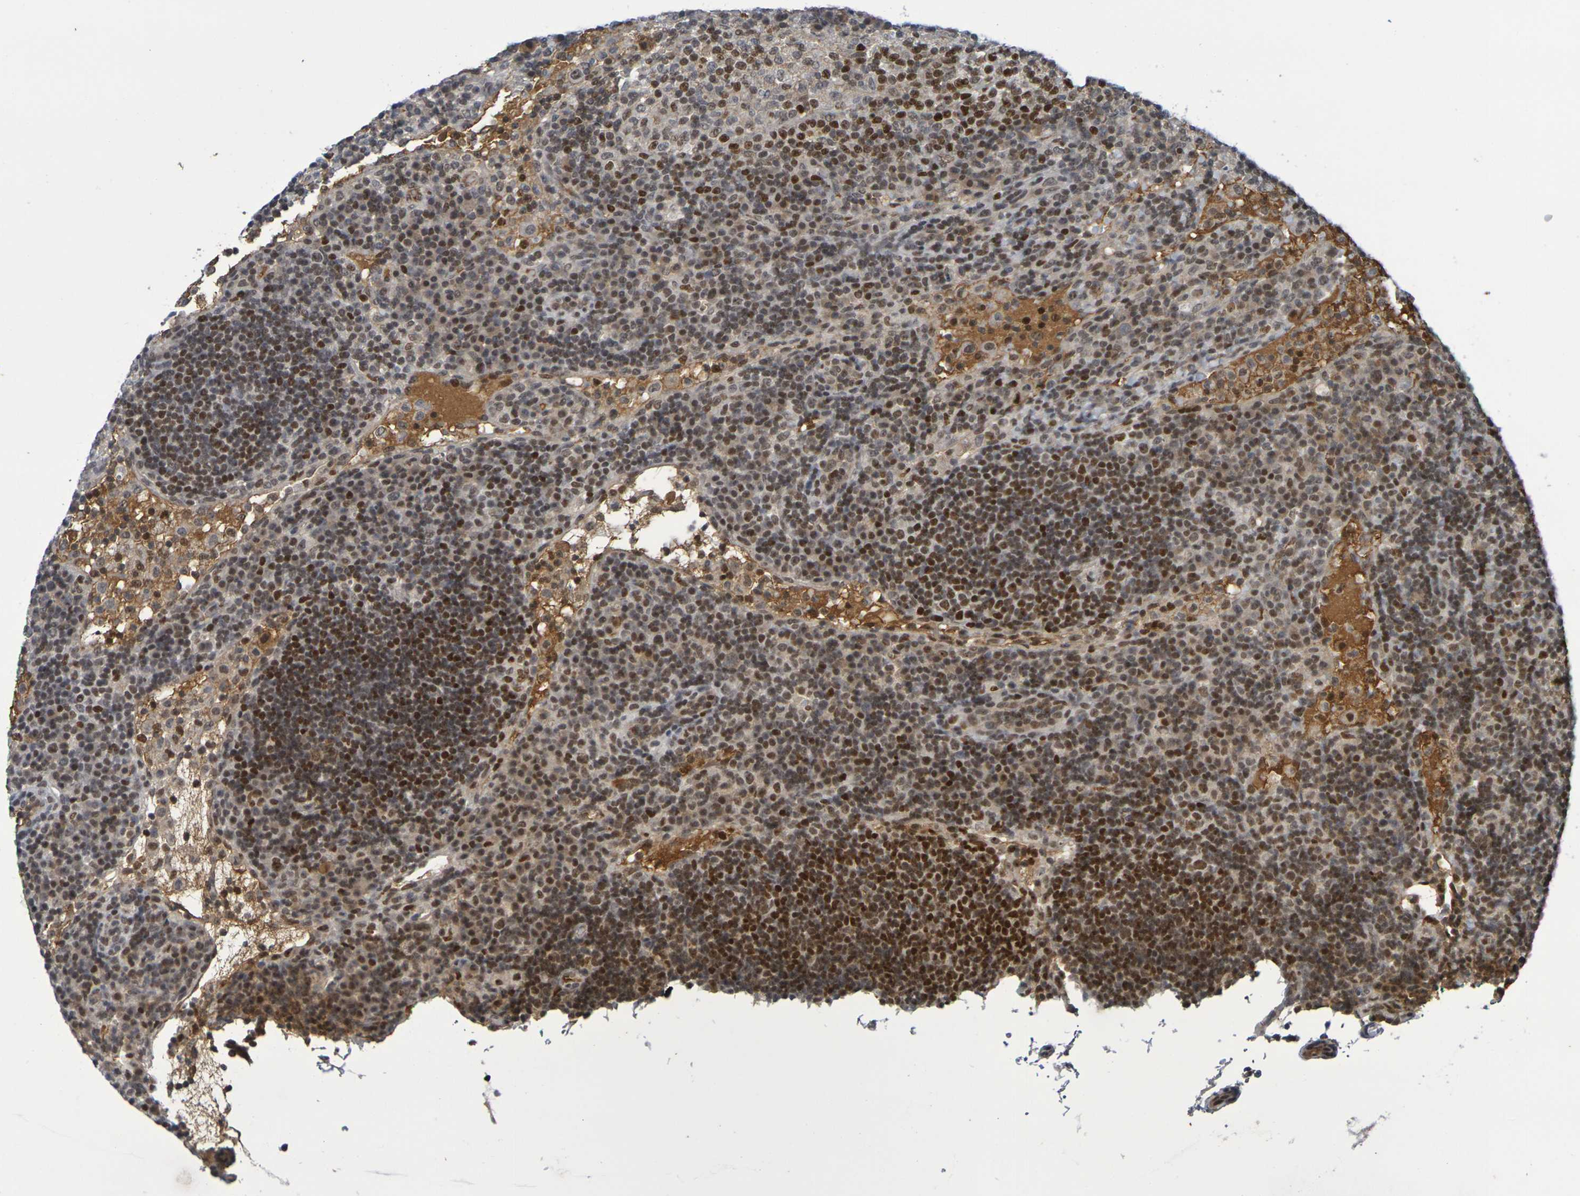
{"staining": {"intensity": "strong", "quantity": ">75%", "location": "nuclear"}, "tissue": "lymph node", "cell_type": "Germinal center cells", "image_type": "normal", "snomed": [{"axis": "morphology", "description": "Normal tissue, NOS"}, {"axis": "topography", "description": "Lymph node"}], "caption": "Immunohistochemical staining of normal human lymph node demonstrates high levels of strong nuclear staining in about >75% of germinal center cells.", "gene": "TERF2", "patient": {"sex": "female", "age": 53}}